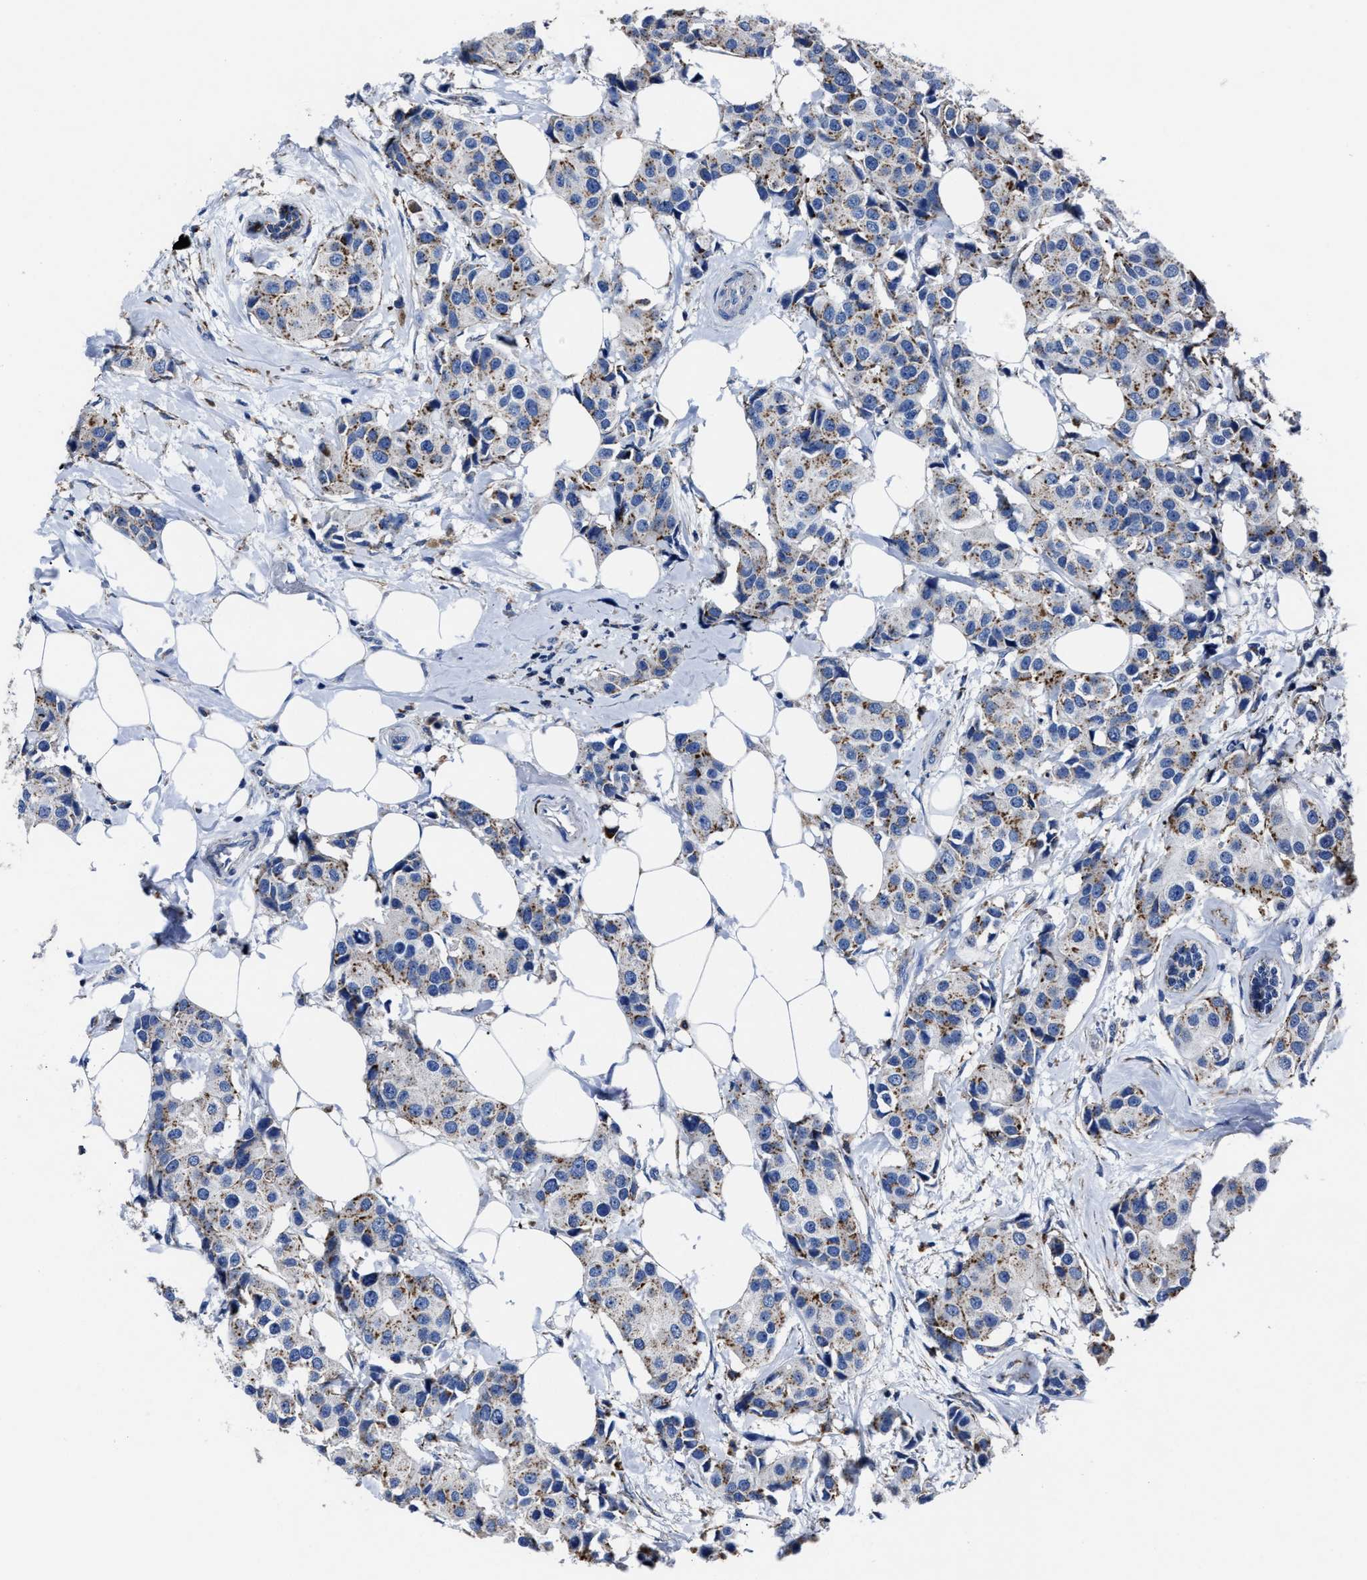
{"staining": {"intensity": "moderate", "quantity": ">75%", "location": "cytoplasmic/membranous"}, "tissue": "breast cancer", "cell_type": "Tumor cells", "image_type": "cancer", "snomed": [{"axis": "morphology", "description": "Normal tissue, NOS"}, {"axis": "morphology", "description": "Duct carcinoma"}, {"axis": "topography", "description": "Breast"}], "caption": "Invasive ductal carcinoma (breast) stained with a protein marker reveals moderate staining in tumor cells.", "gene": "LAMTOR4", "patient": {"sex": "female", "age": 39}}